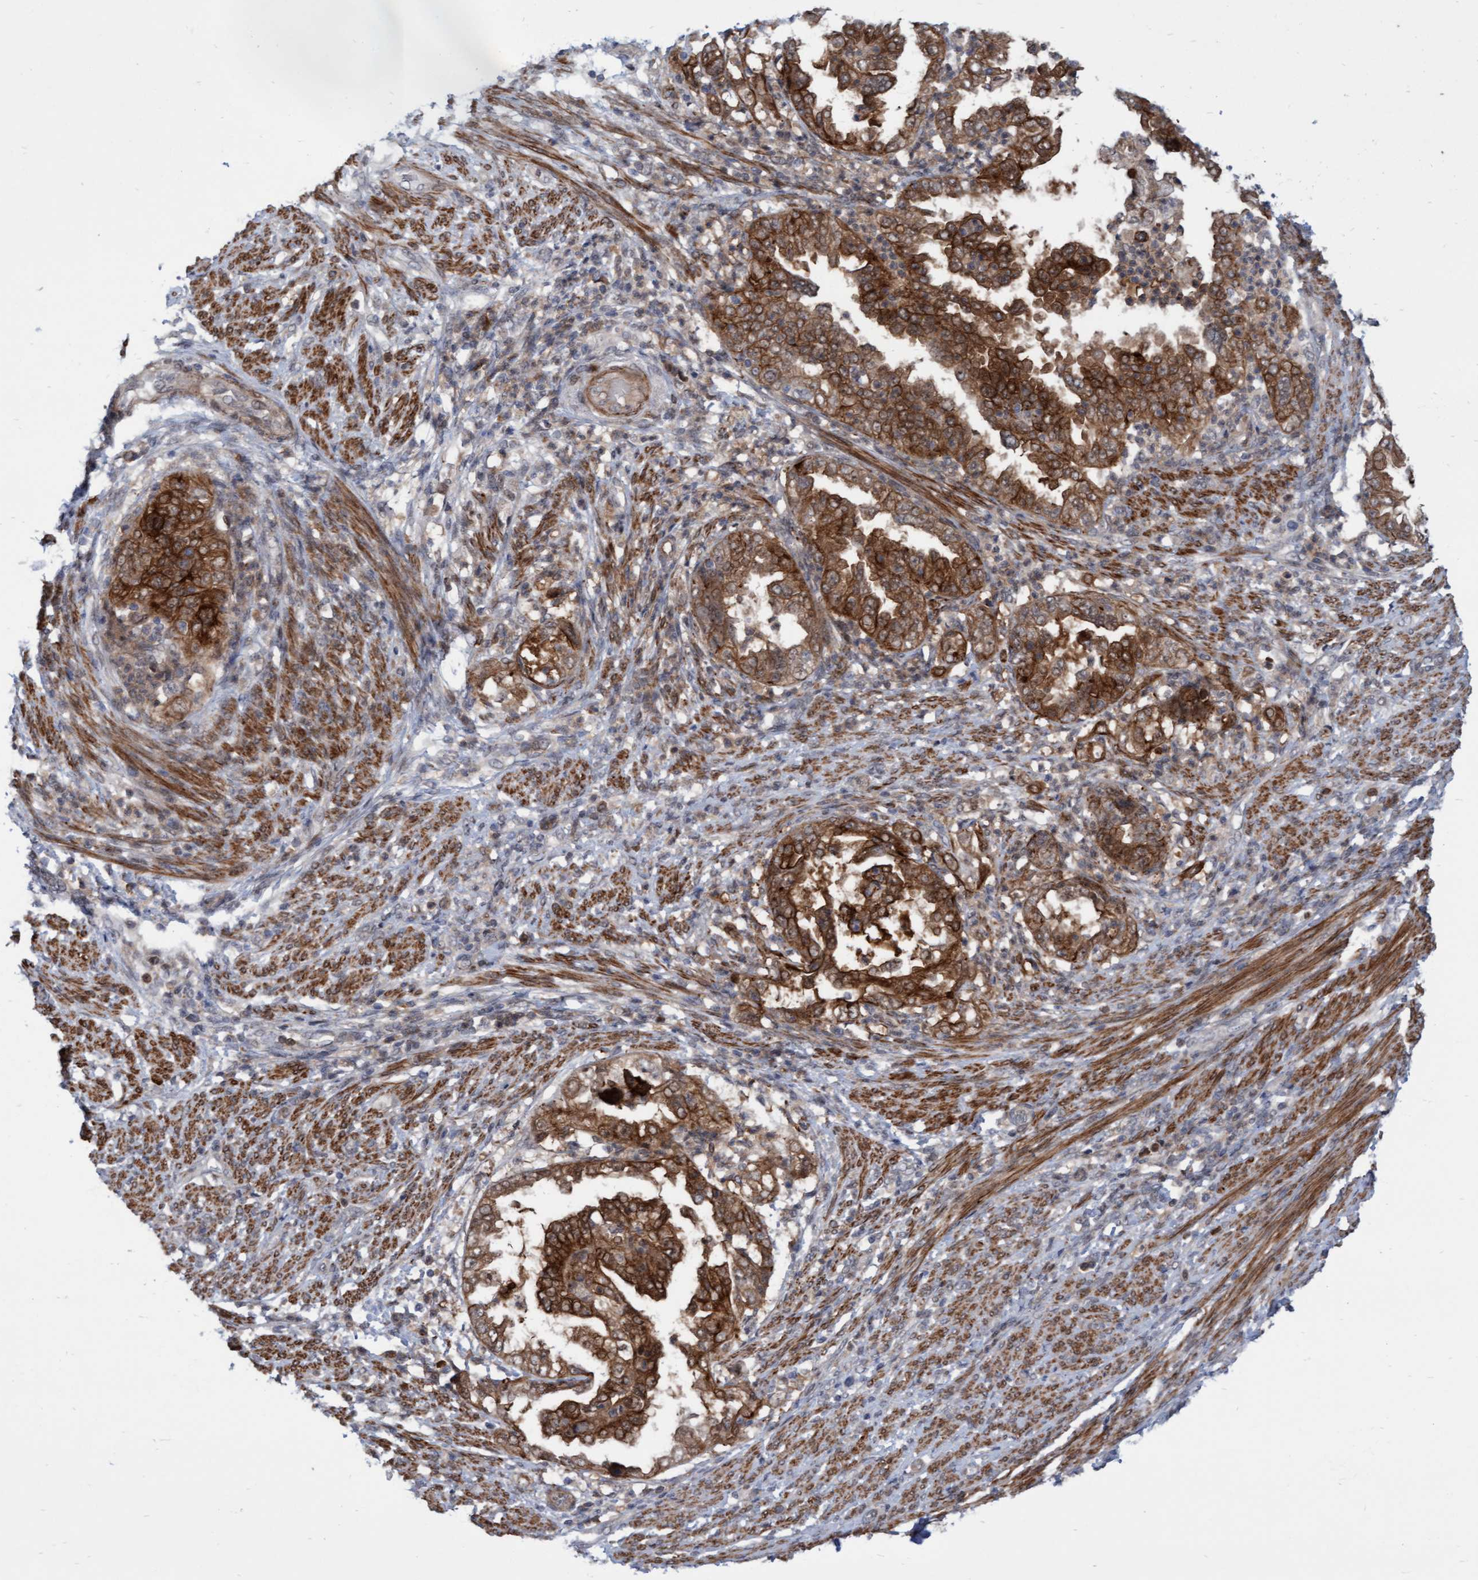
{"staining": {"intensity": "moderate", "quantity": ">75%", "location": "cytoplasmic/membranous"}, "tissue": "endometrial cancer", "cell_type": "Tumor cells", "image_type": "cancer", "snomed": [{"axis": "morphology", "description": "Adenocarcinoma, NOS"}, {"axis": "topography", "description": "Endometrium"}], "caption": "This is an image of immunohistochemistry (IHC) staining of adenocarcinoma (endometrial), which shows moderate expression in the cytoplasmic/membranous of tumor cells.", "gene": "RAP1GAP2", "patient": {"sex": "female", "age": 85}}